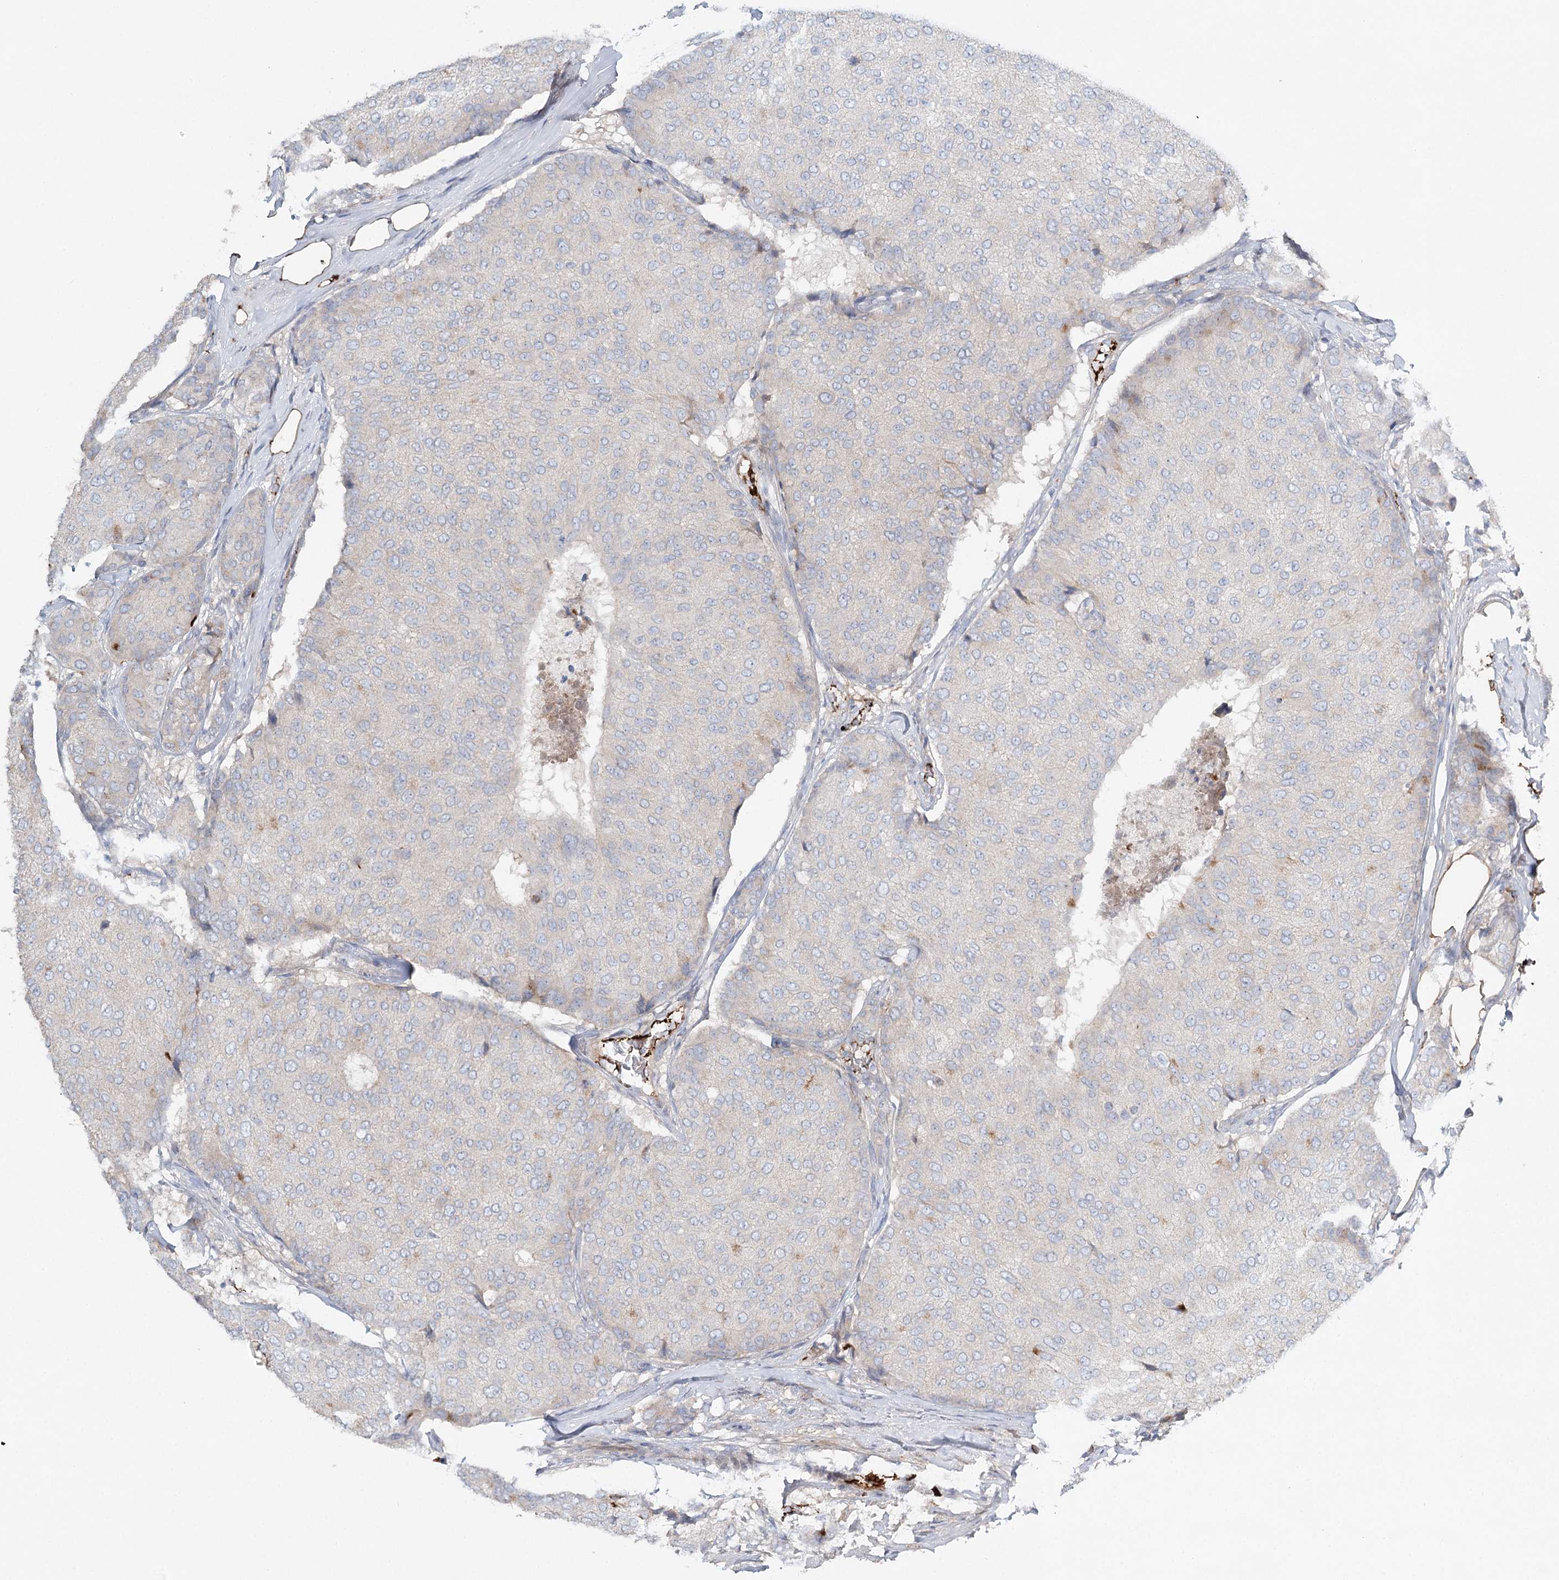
{"staining": {"intensity": "negative", "quantity": "none", "location": "none"}, "tissue": "breast cancer", "cell_type": "Tumor cells", "image_type": "cancer", "snomed": [{"axis": "morphology", "description": "Duct carcinoma"}, {"axis": "topography", "description": "Breast"}], "caption": "An IHC micrograph of breast cancer (intraductal carcinoma) is shown. There is no staining in tumor cells of breast cancer (intraductal carcinoma). (Stains: DAB (3,3'-diaminobenzidine) IHC with hematoxylin counter stain, Microscopy: brightfield microscopy at high magnification).", "gene": "ALKBH8", "patient": {"sex": "female", "age": 75}}